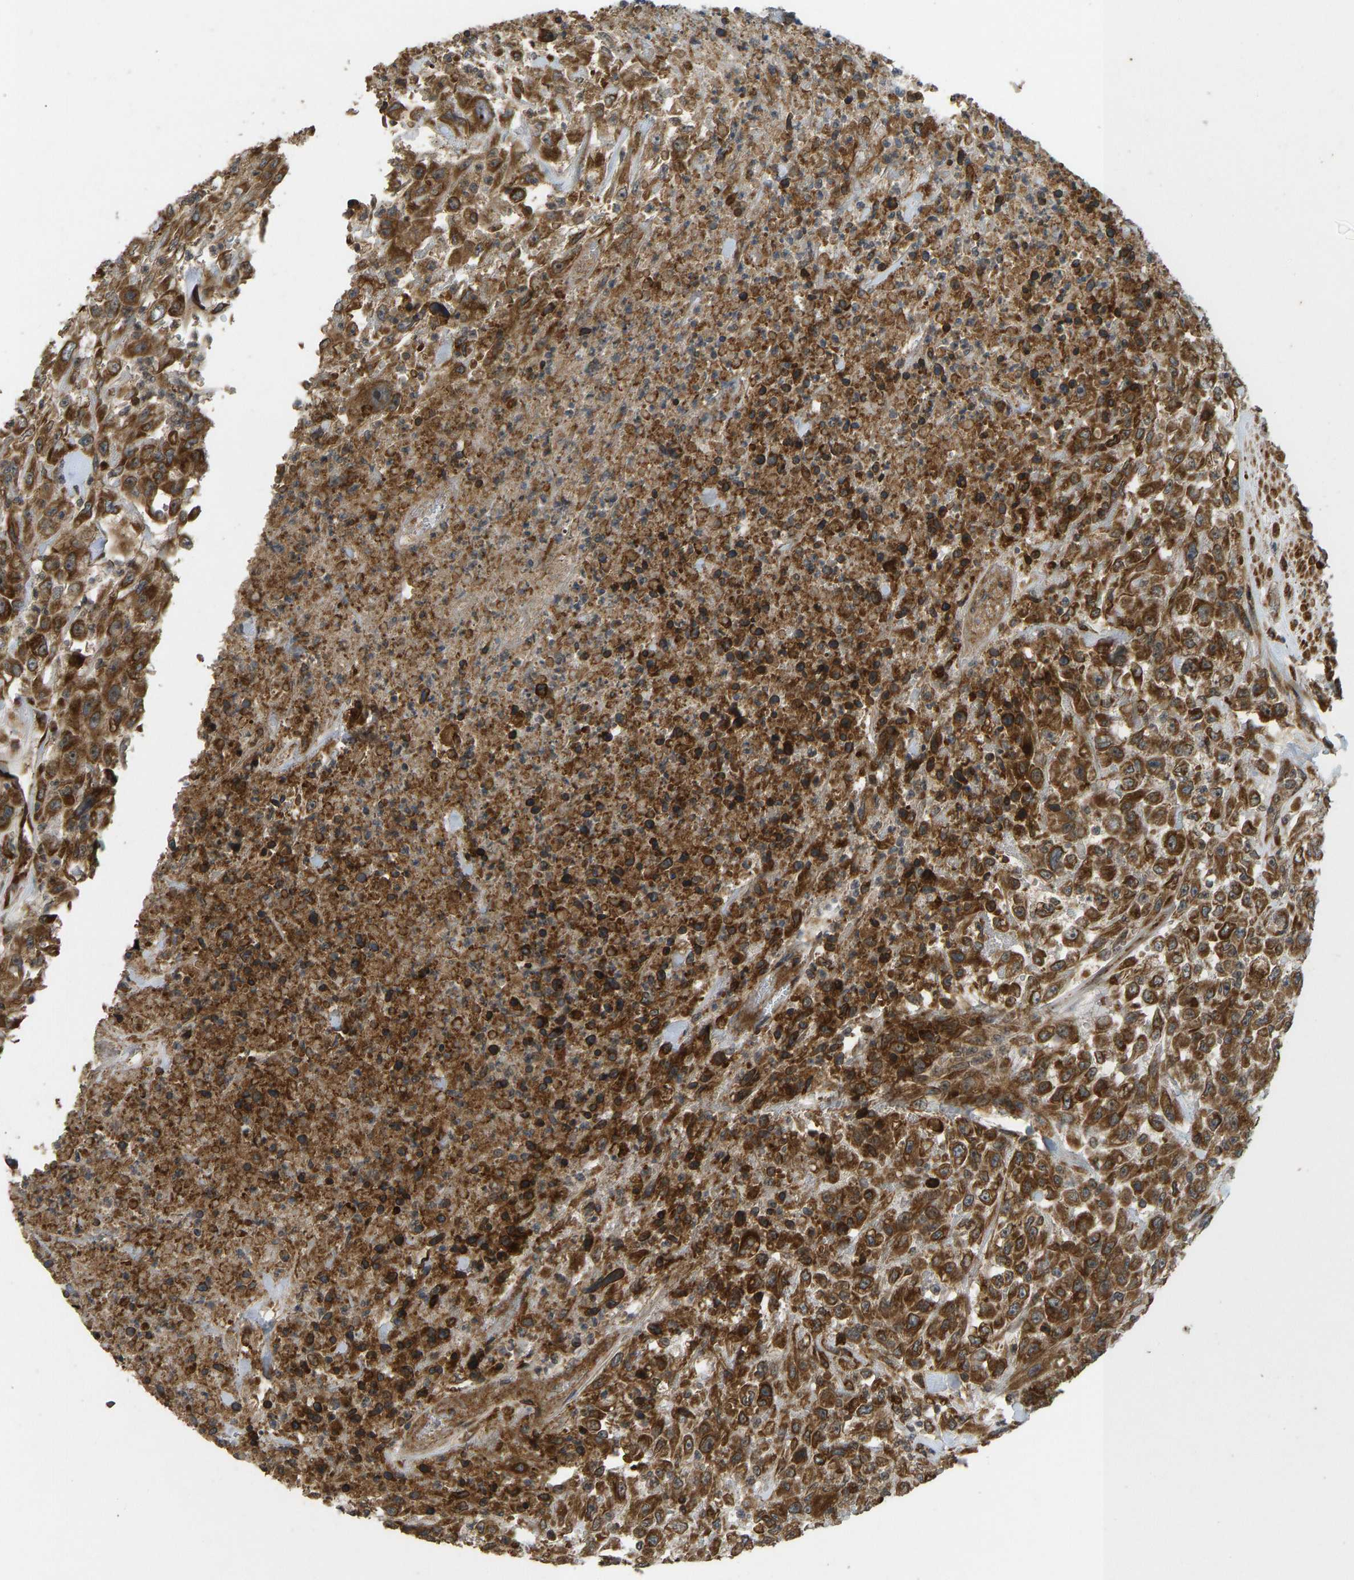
{"staining": {"intensity": "strong", "quantity": ">75%", "location": "cytoplasmic/membranous"}, "tissue": "urothelial cancer", "cell_type": "Tumor cells", "image_type": "cancer", "snomed": [{"axis": "morphology", "description": "Urothelial carcinoma, High grade"}, {"axis": "topography", "description": "Urinary bladder"}], "caption": "A high-resolution micrograph shows immunohistochemistry (IHC) staining of high-grade urothelial carcinoma, which displays strong cytoplasmic/membranous staining in about >75% of tumor cells.", "gene": "RPN2", "patient": {"sex": "male", "age": 46}}